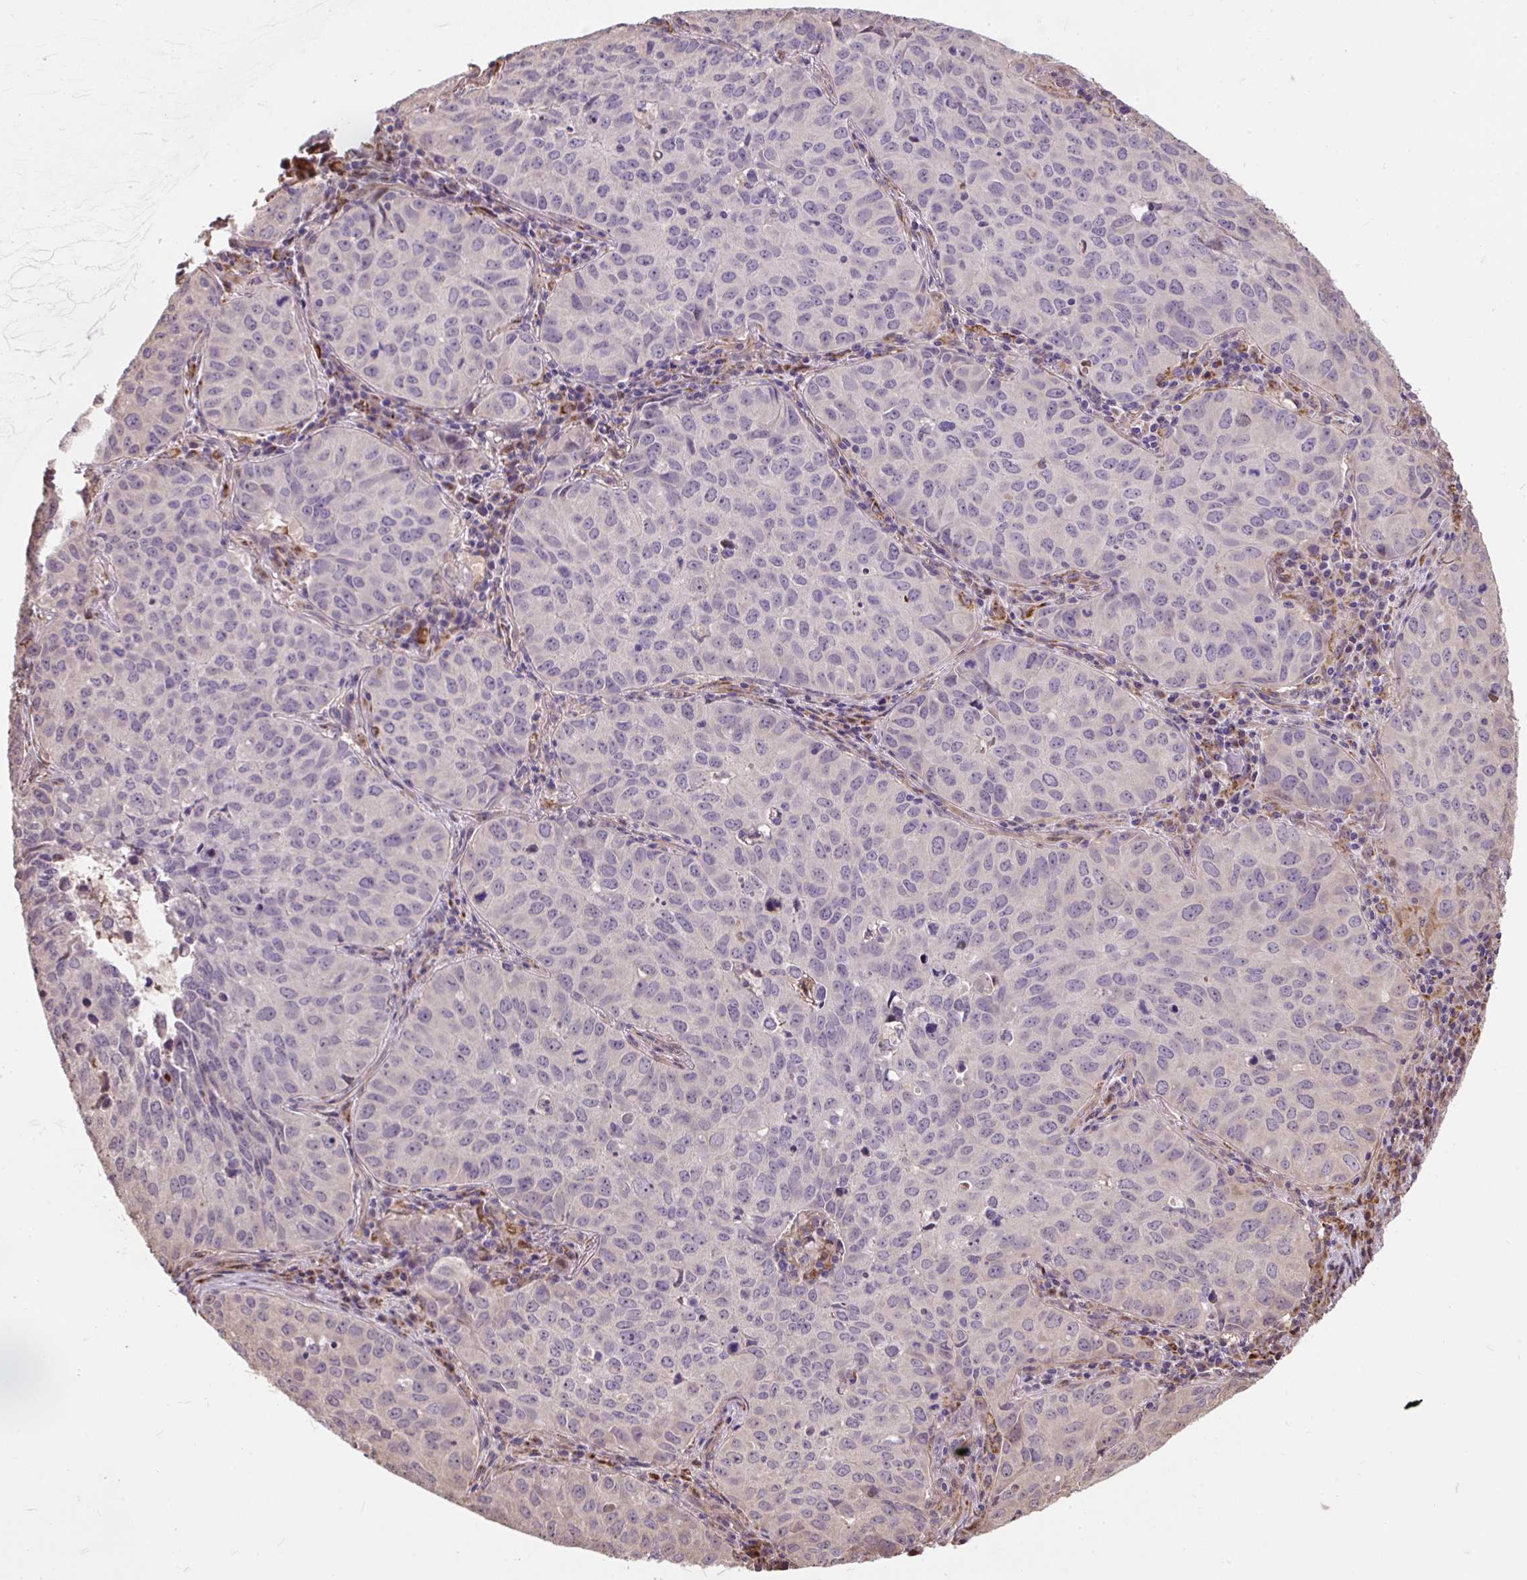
{"staining": {"intensity": "negative", "quantity": "none", "location": "none"}, "tissue": "lung cancer", "cell_type": "Tumor cells", "image_type": "cancer", "snomed": [{"axis": "morphology", "description": "Adenocarcinoma, NOS"}, {"axis": "topography", "description": "Lung"}], "caption": "Adenocarcinoma (lung) stained for a protein using IHC shows no expression tumor cells.", "gene": "PUS7L", "patient": {"sex": "female", "age": 50}}